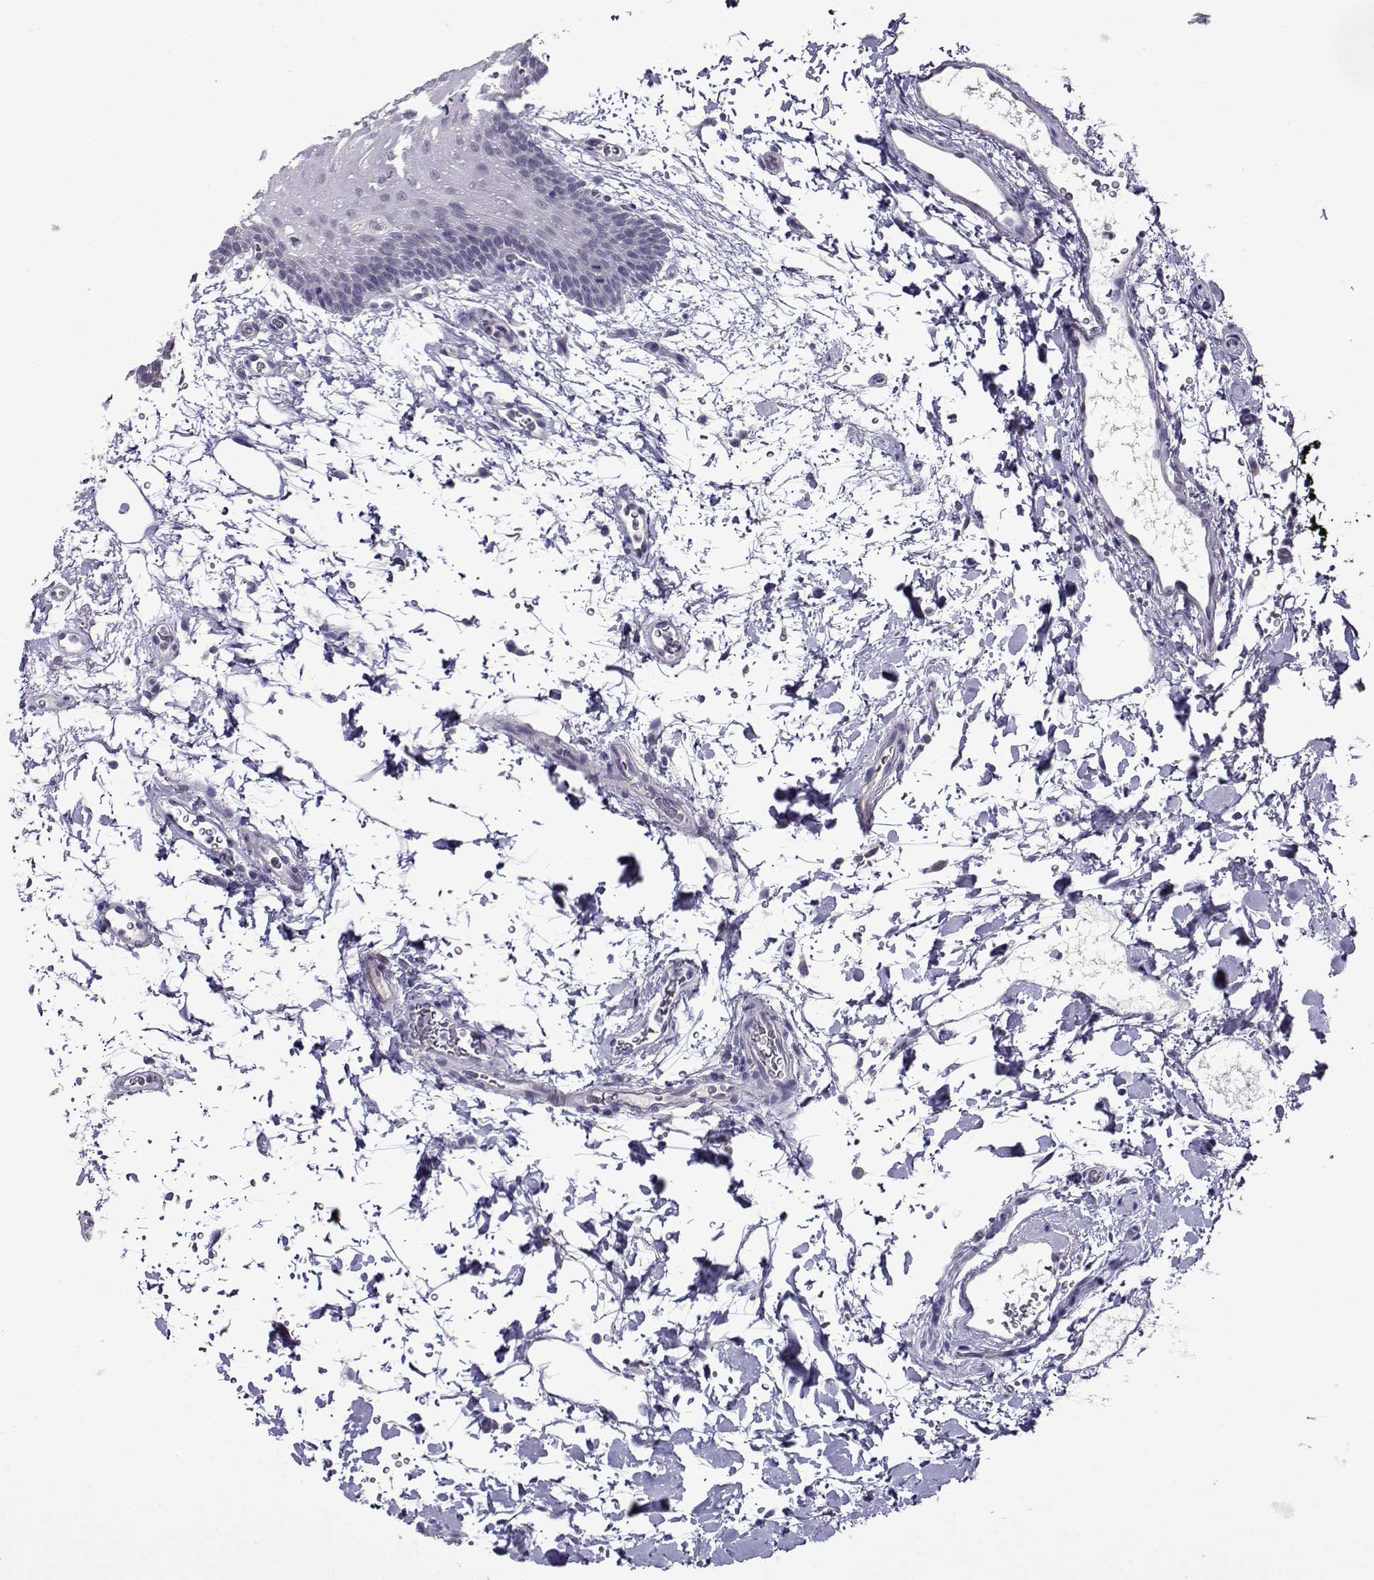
{"staining": {"intensity": "negative", "quantity": "none", "location": "none"}, "tissue": "oral mucosa", "cell_type": "Squamous epithelial cells", "image_type": "normal", "snomed": [{"axis": "morphology", "description": "Normal tissue, NOS"}, {"axis": "topography", "description": "Oral tissue"}, {"axis": "topography", "description": "Head-Neck"}], "caption": "The immunohistochemistry (IHC) photomicrograph has no significant staining in squamous epithelial cells of oral mucosa.", "gene": "CRYBB1", "patient": {"sex": "male", "age": 65}}